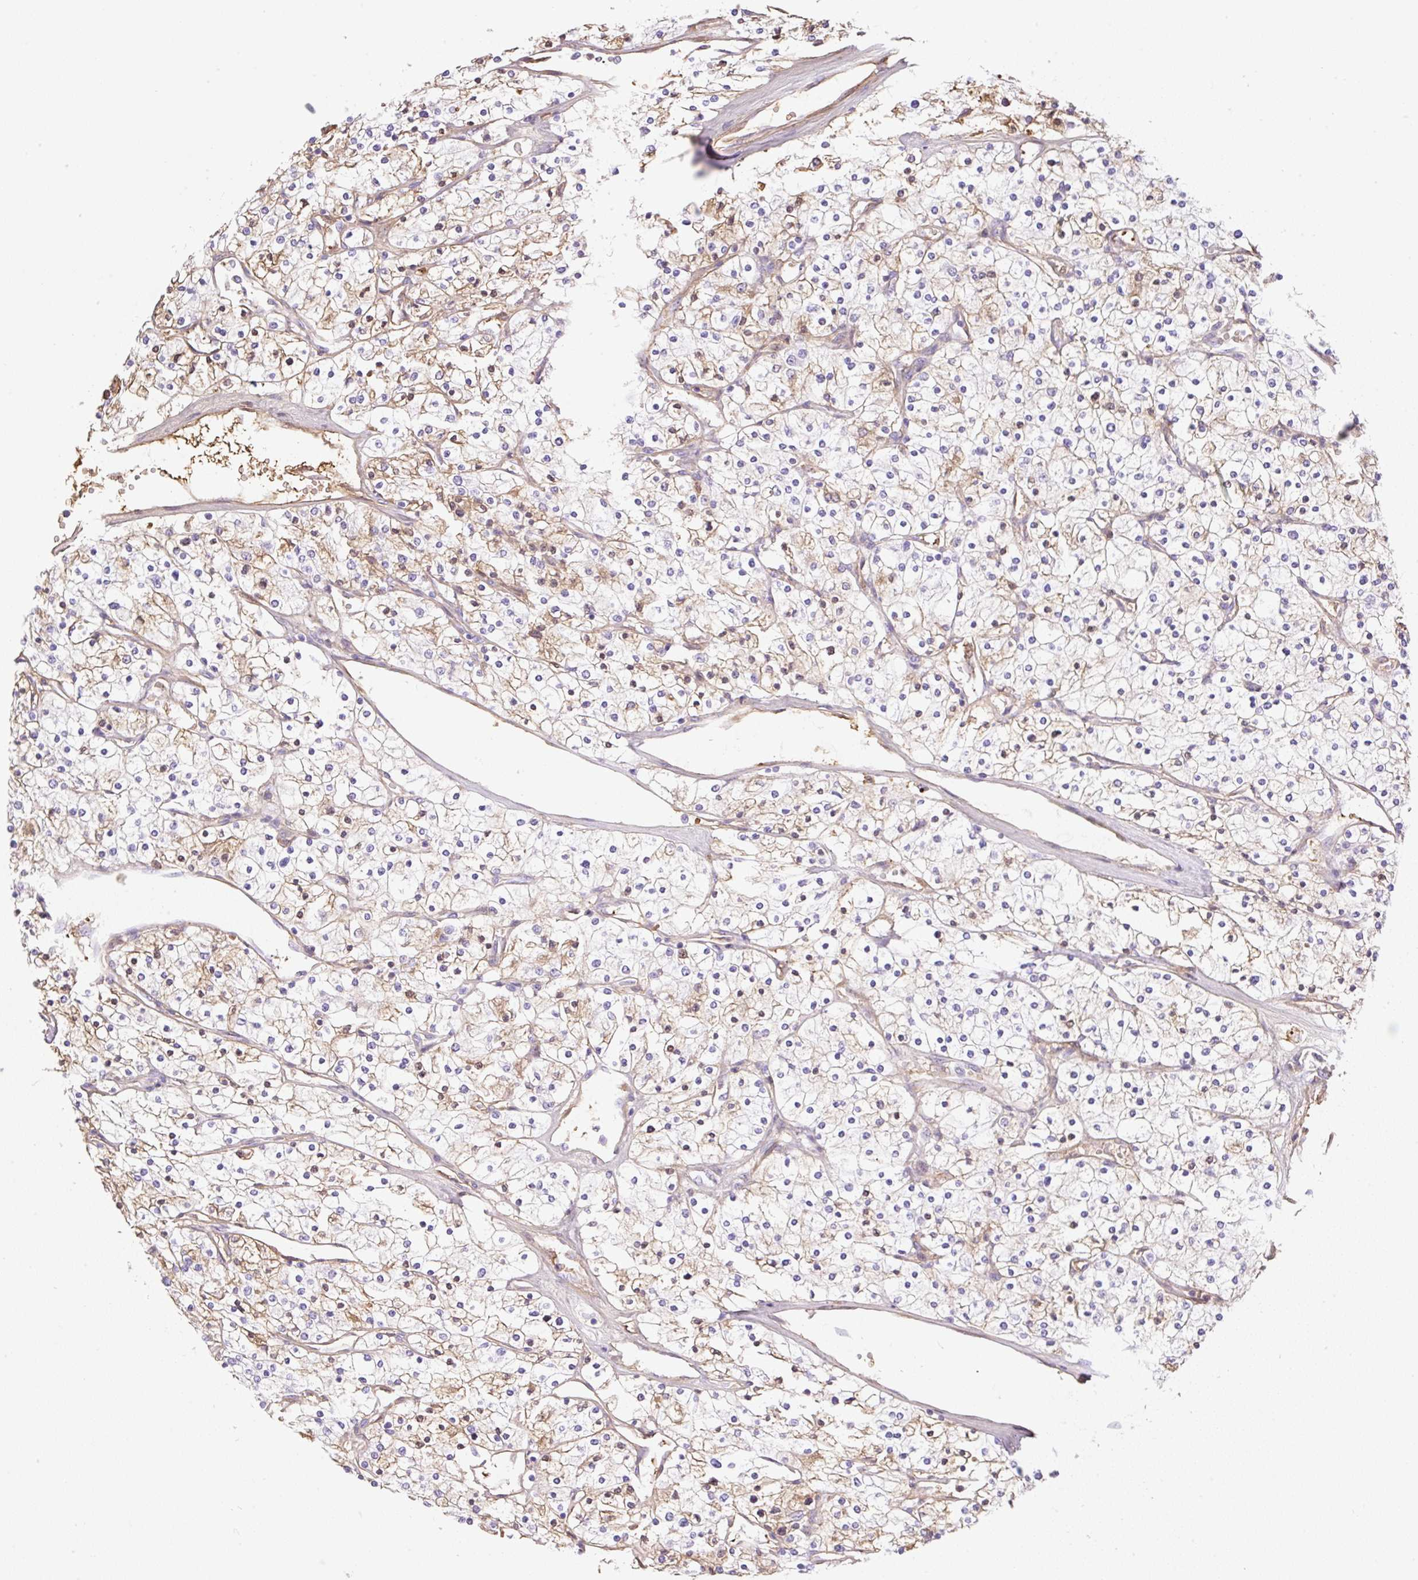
{"staining": {"intensity": "weak", "quantity": "25%-75%", "location": "cytoplasmic/membranous"}, "tissue": "renal cancer", "cell_type": "Tumor cells", "image_type": "cancer", "snomed": [{"axis": "morphology", "description": "Adenocarcinoma, NOS"}, {"axis": "topography", "description": "Kidney"}], "caption": "High-power microscopy captured an immunohistochemistry (IHC) histopathology image of adenocarcinoma (renal), revealing weak cytoplasmic/membranous staining in about 25%-75% of tumor cells.", "gene": "TDRD15", "patient": {"sex": "male", "age": 80}}